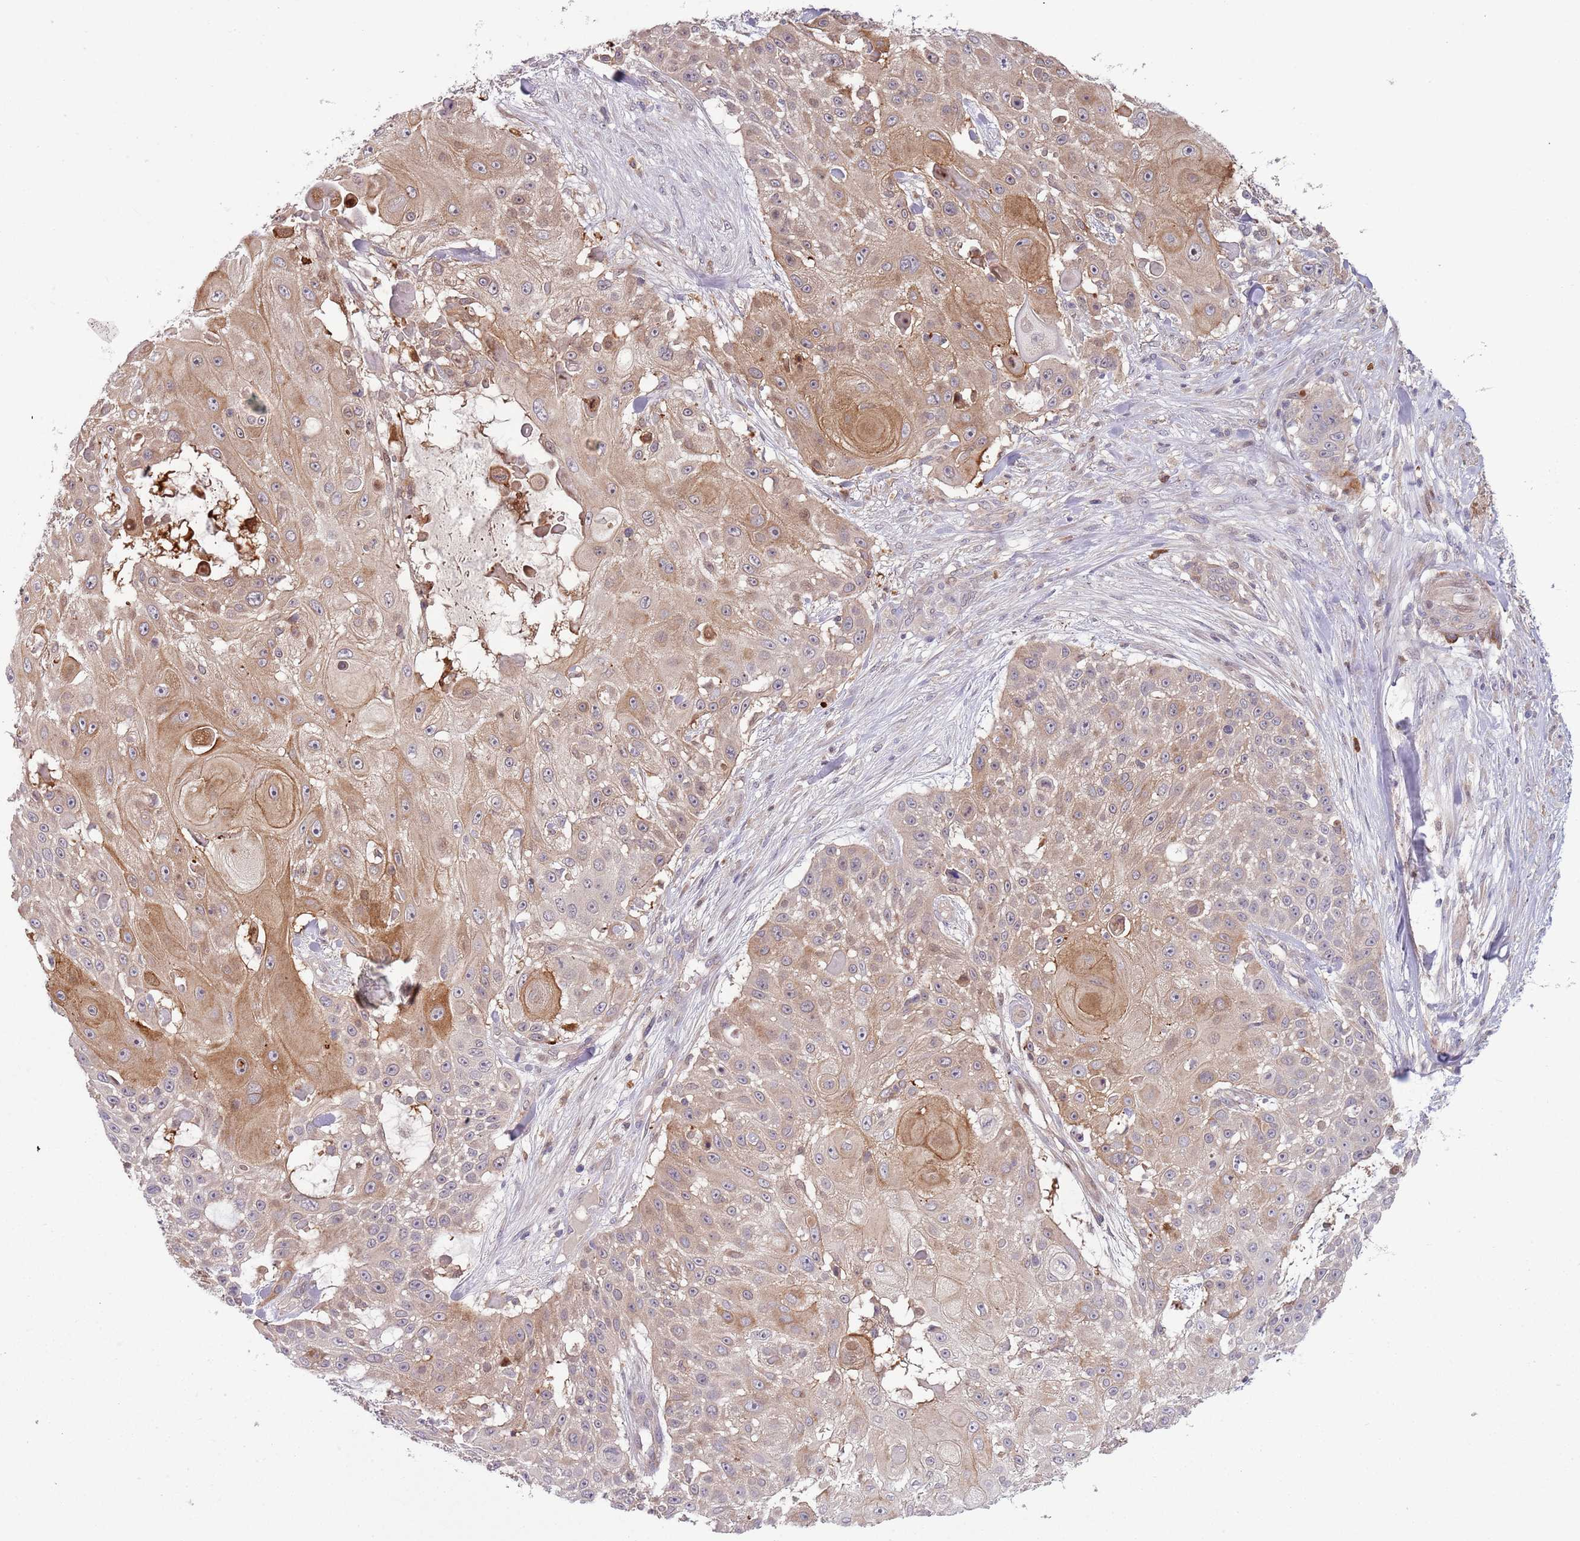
{"staining": {"intensity": "moderate", "quantity": ">75%", "location": "cytoplasmic/membranous"}, "tissue": "skin cancer", "cell_type": "Tumor cells", "image_type": "cancer", "snomed": [{"axis": "morphology", "description": "Squamous cell carcinoma, NOS"}, {"axis": "topography", "description": "Skin"}], "caption": "DAB immunohistochemical staining of human squamous cell carcinoma (skin) displays moderate cytoplasmic/membranous protein positivity in about >75% of tumor cells.", "gene": "TINAGL1", "patient": {"sex": "female", "age": 86}}